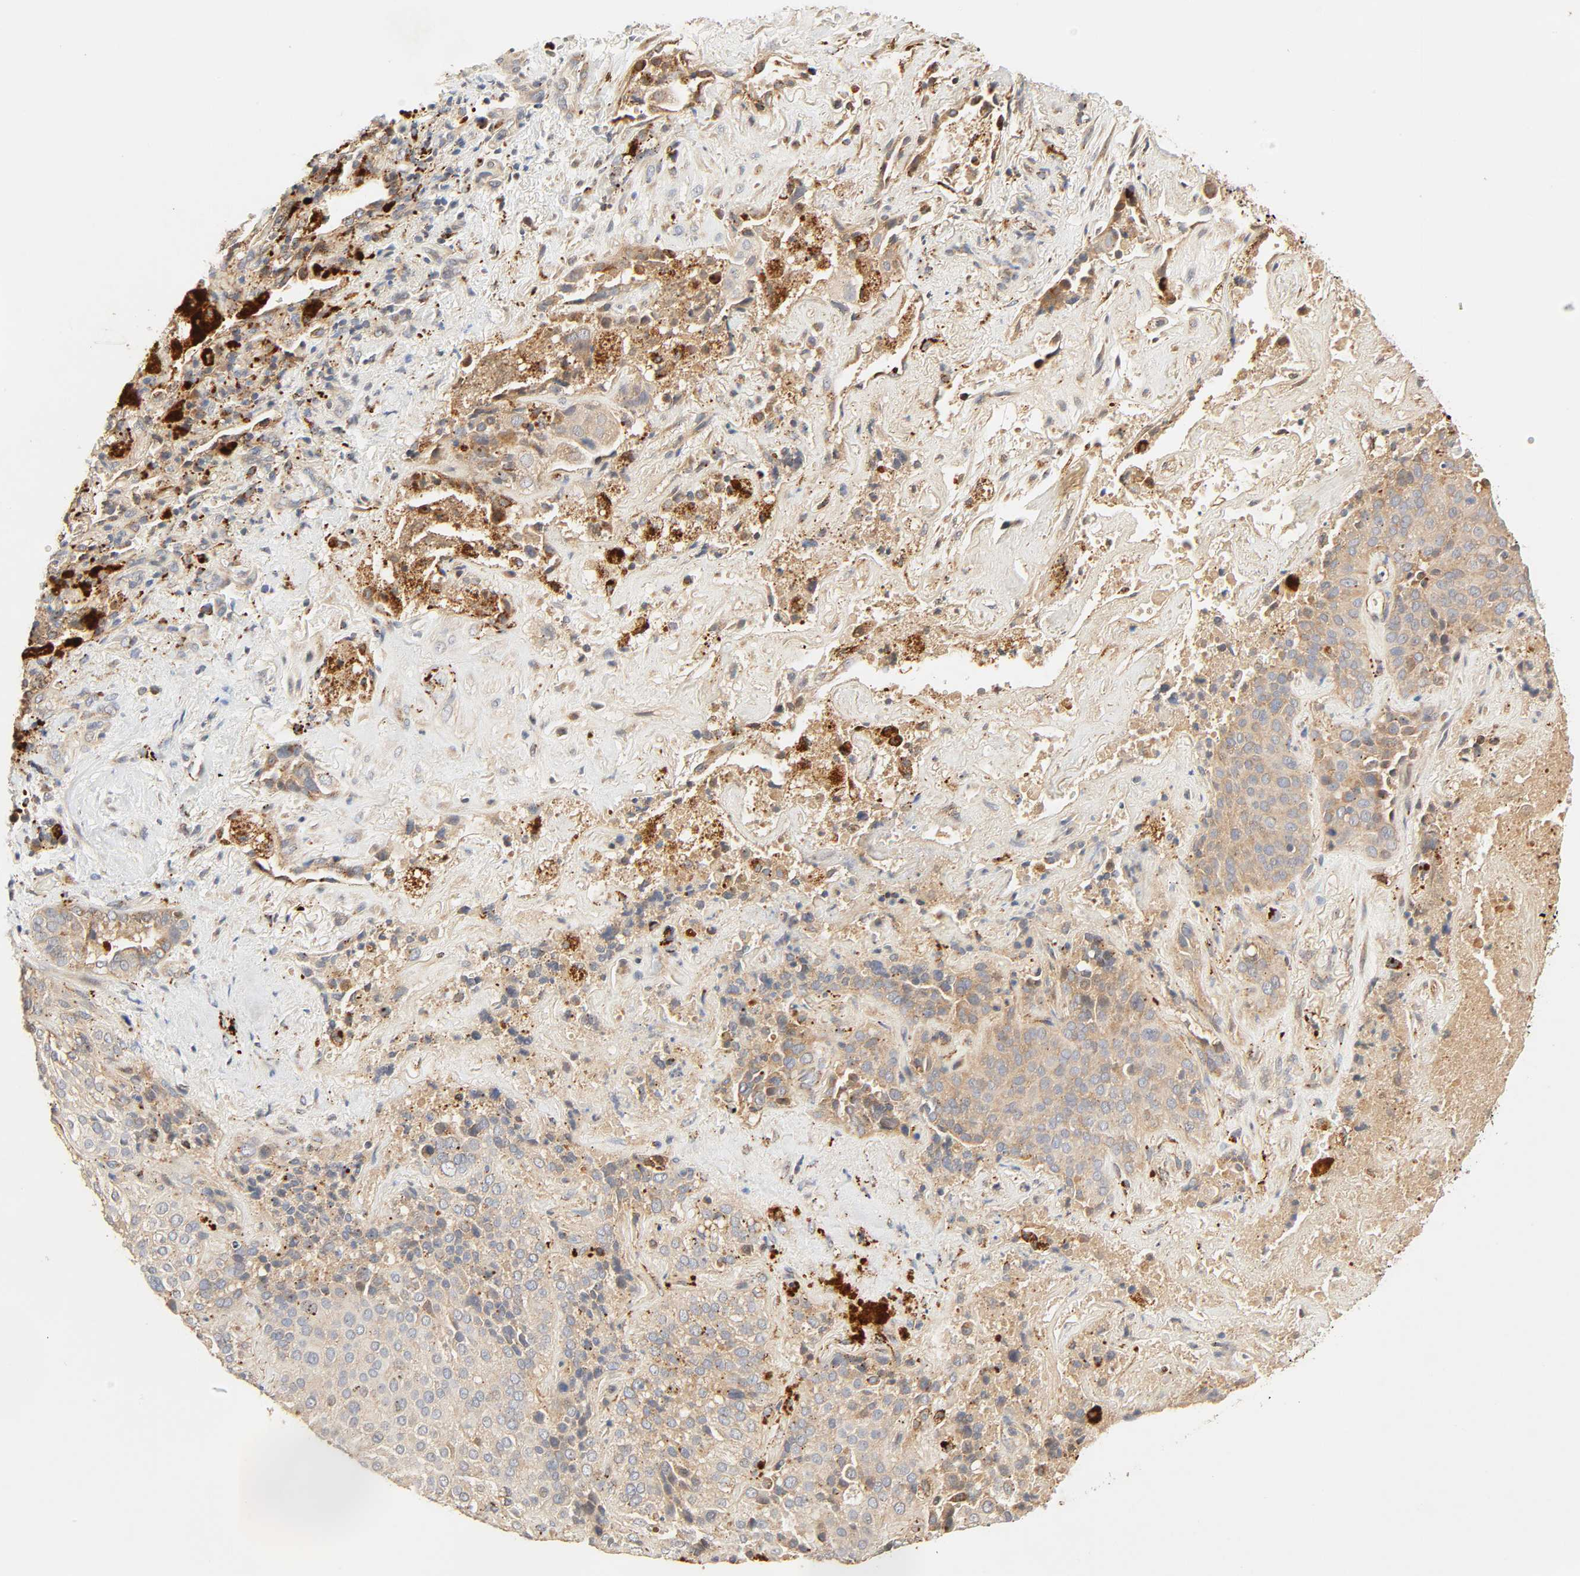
{"staining": {"intensity": "moderate", "quantity": ">75%", "location": "cytoplasmic/membranous"}, "tissue": "lung cancer", "cell_type": "Tumor cells", "image_type": "cancer", "snomed": [{"axis": "morphology", "description": "Squamous cell carcinoma, NOS"}, {"axis": "topography", "description": "Lung"}], "caption": "IHC staining of lung cancer, which reveals medium levels of moderate cytoplasmic/membranous positivity in approximately >75% of tumor cells indicating moderate cytoplasmic/membranous protein staining. The staining was performed using DAB (brown) for protein detection and nuclei were counterstained in hematoxylin (blue).", "gene": "MAPK6", "patient": {"sex": "male", "age": 54}}